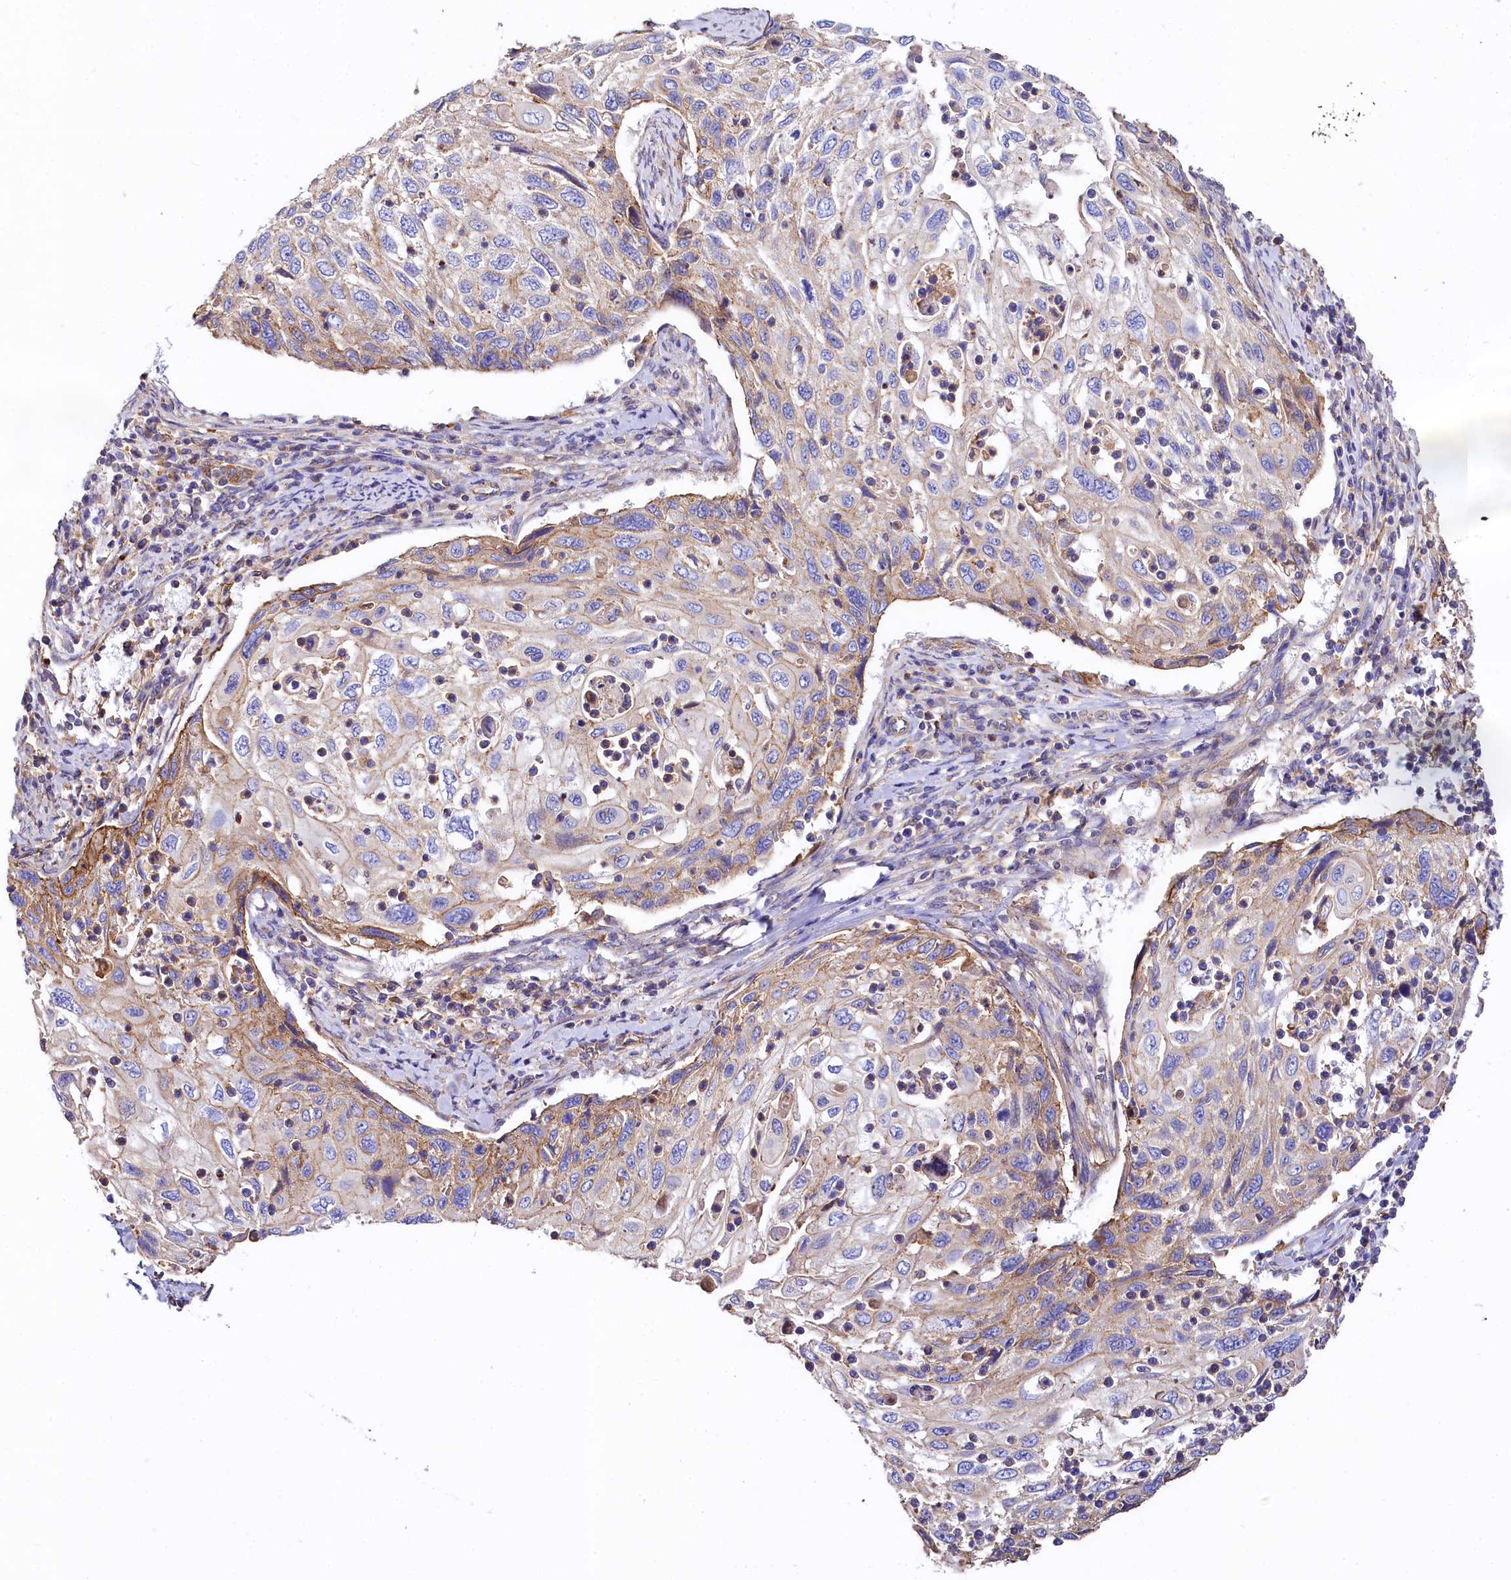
{"staining": {"intensity": "moderate", "quantity": "<25%", "location": "cytoplasmic/membranous"}, "tissue": "cervical cancer", "cell_type": "Tumor cells", "image_type": "cancer", "snomed": [{"axis": "morphology", "description": "Squamous cell carcinoma, NOS"}, {"axis": "topography", "description": "Cervix"}], "caption": "IHC image of neoplastic tissue: cervical cancer (squamous cell carcinoma) stained using IHC displays low levels of moderate protein expression localized specifically in the cytoplasmic/membranous of tumor cells, appearing as a cytoplasmic/membranous brown color.", "gene": "FCHSD2", "patient": {"sex": "female", "age": 70}}